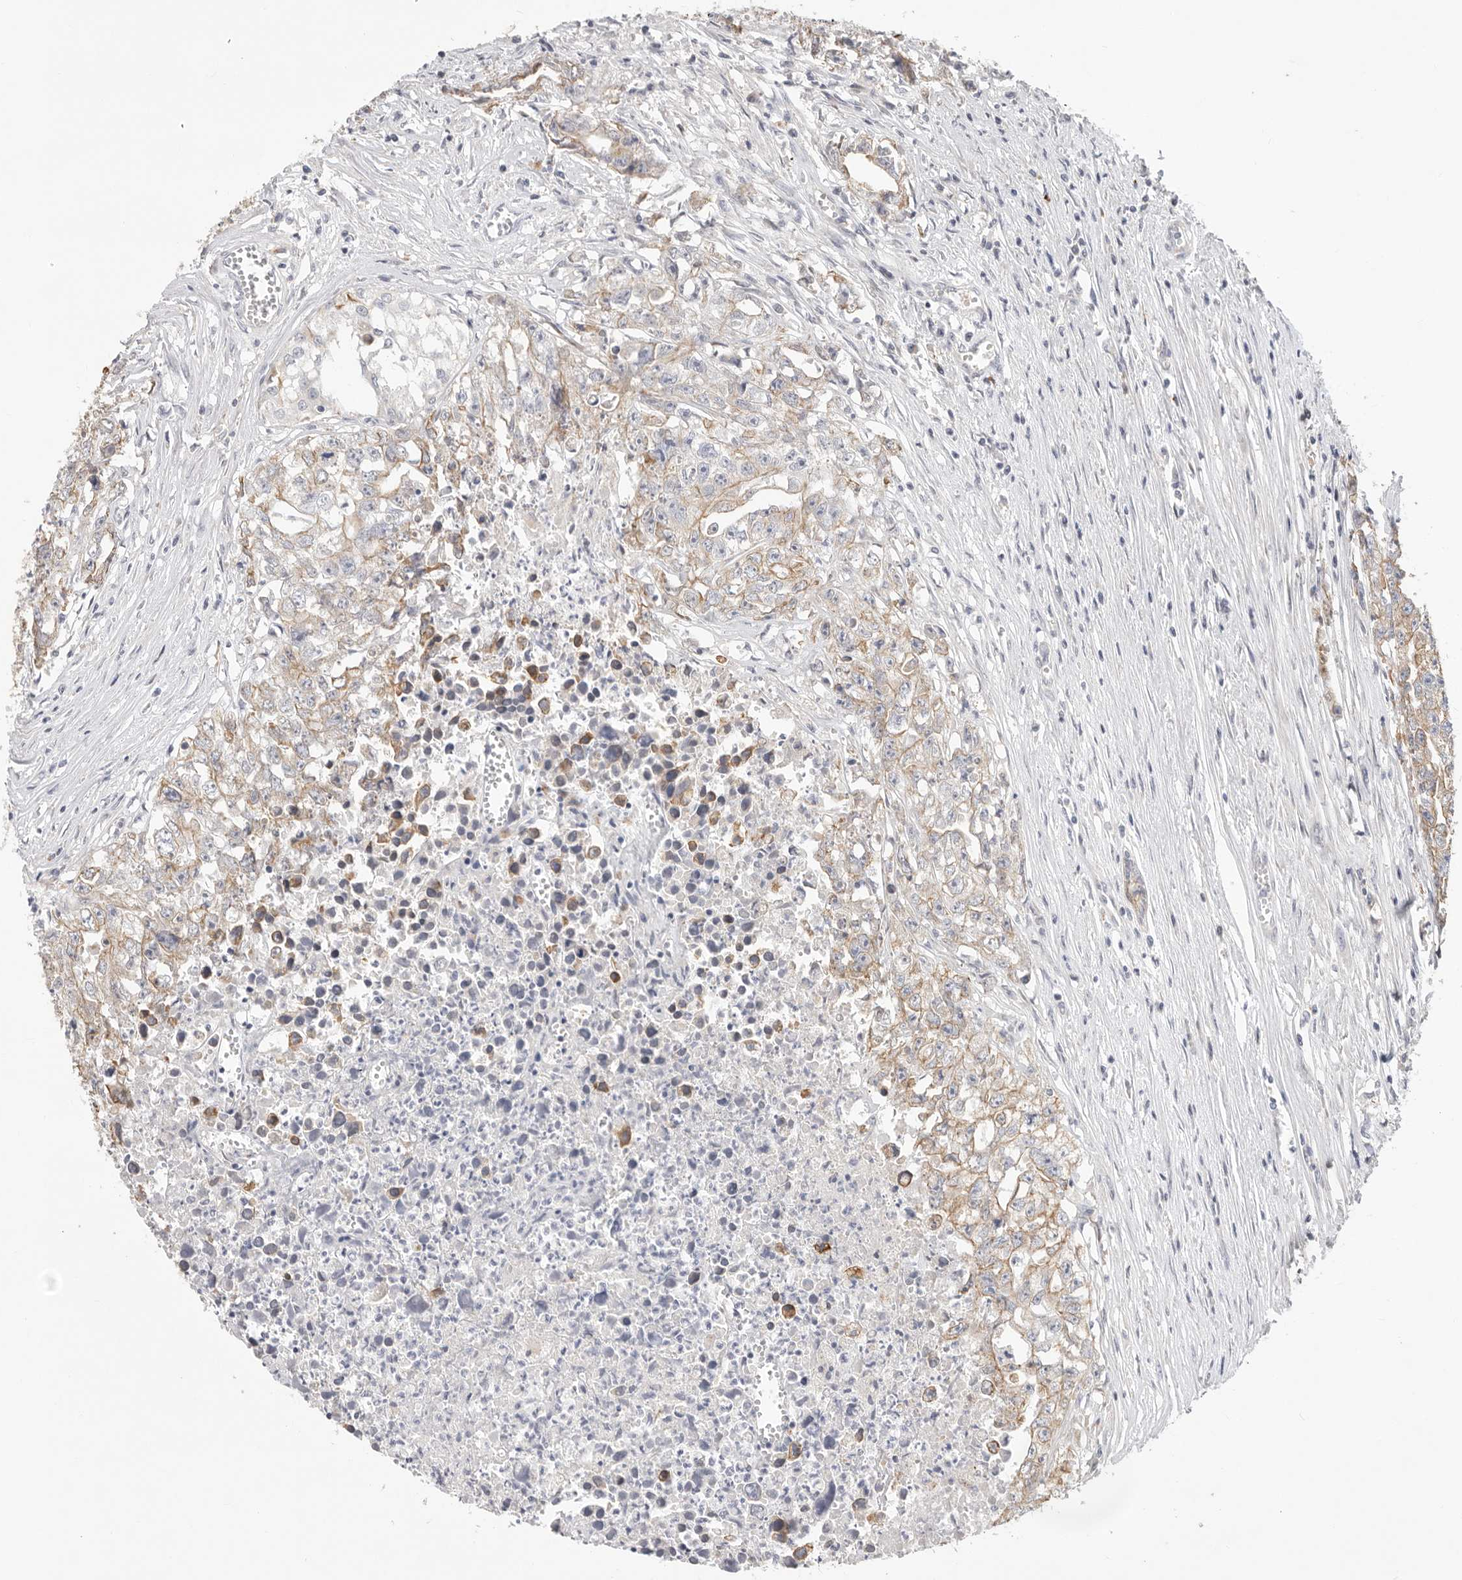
{"staining": {"intensity": "moderate", "quantity": ">75%", "location": "cytoplasmic/membranous"}, "tissue": "testis cancer", "cell_type": "Tumor cells", "image_type": "cancer", "snomed": [{"axis": "morphology", "description": "Seminoma, NOS"}, {"axis": "morphology", "description": "Carcinoma, Embryonal, NOS"}, {"axis": "topography", "description": "Testis"}], "caption": "Immunohistochemical staining of testis cancer exhibits moderate cytoplasmic/membranous protein positivity in about >75% of tumor cells.", "gene": "USH1C", "patient": {"sex": "male", "age": 43}}